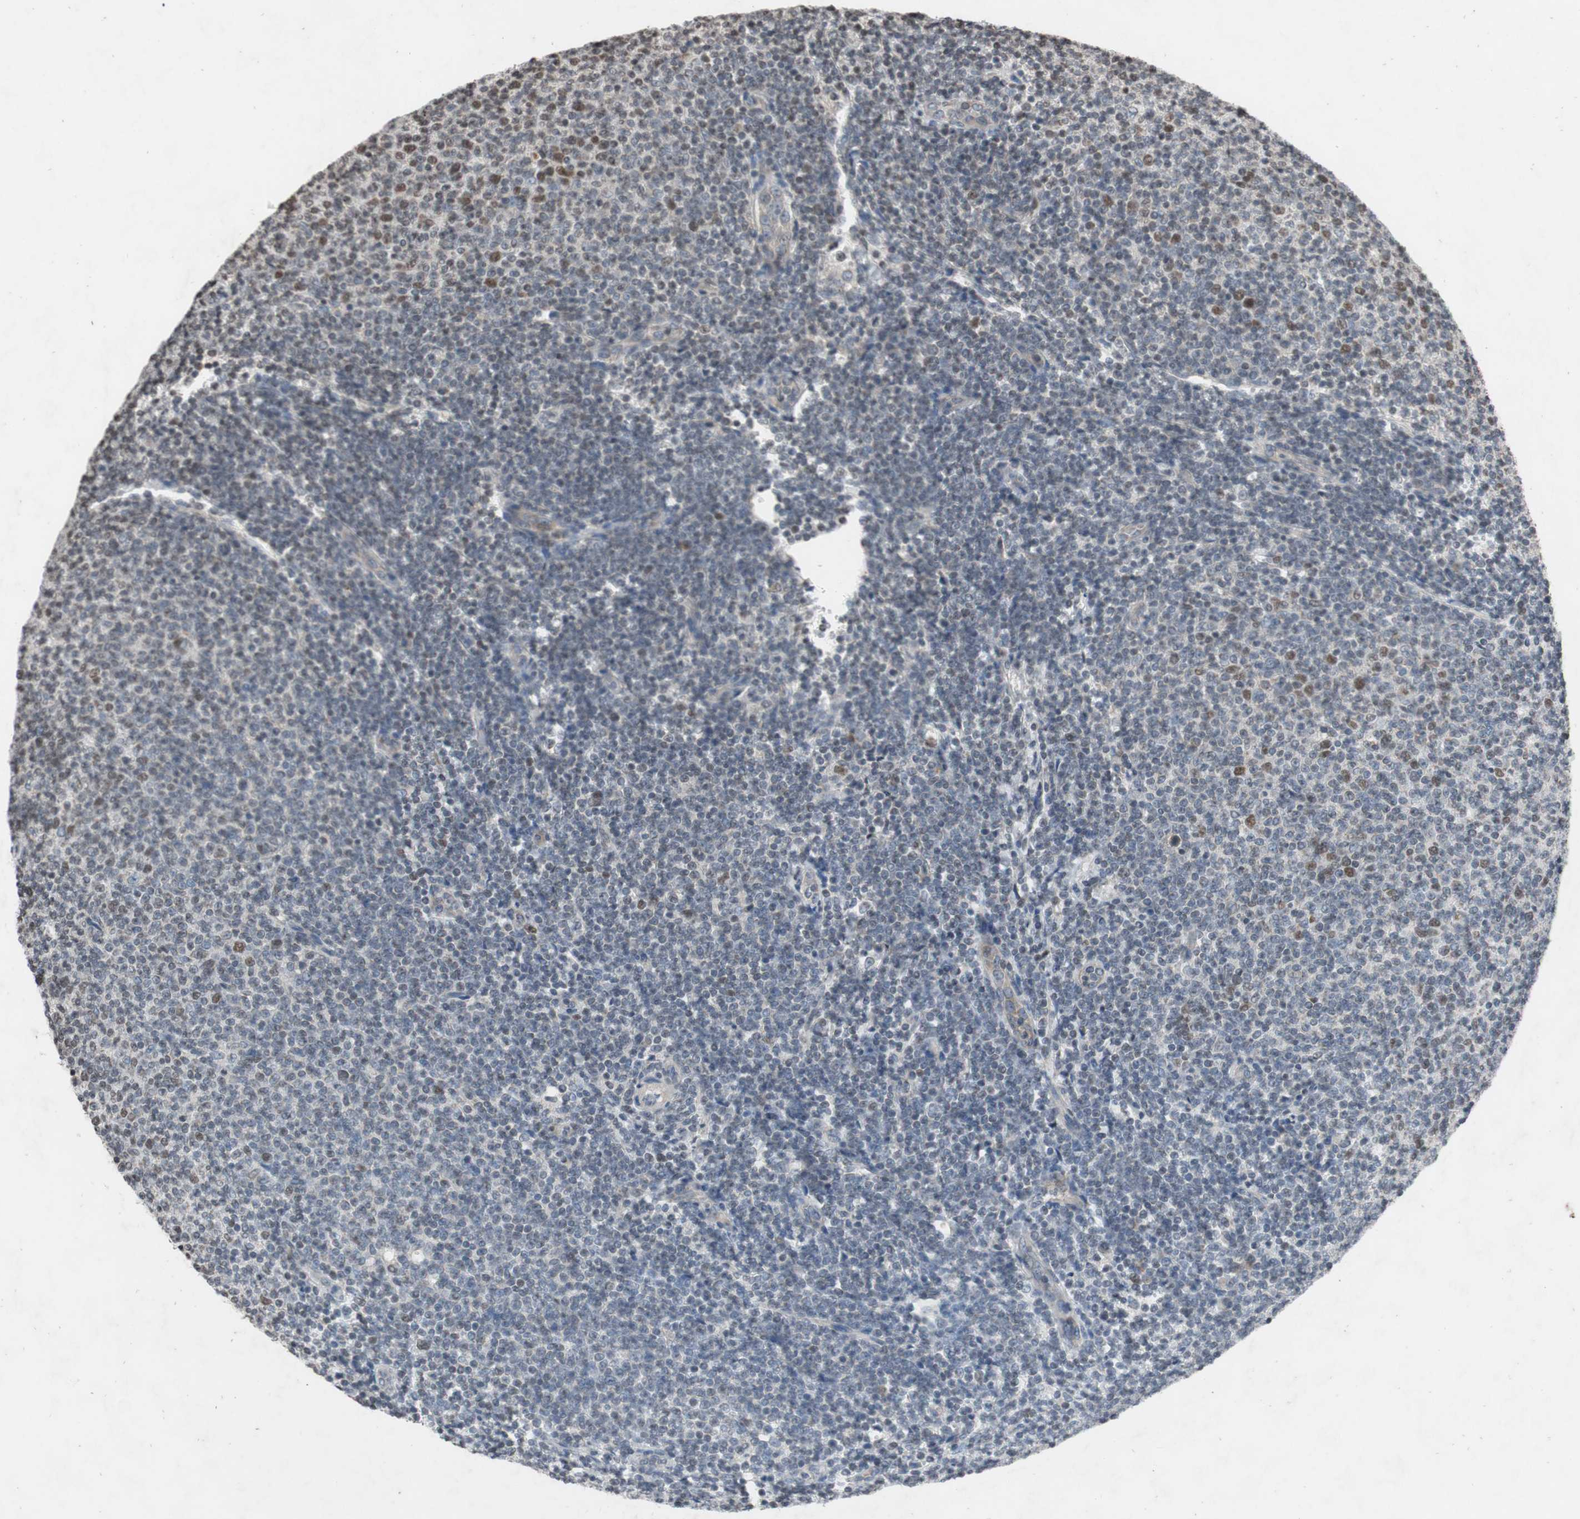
{"staining": {"intensity": "moderate", "quantity": "<25%", "location": "nuclear"}, "tissue": "lymphoma", "cell_type": "Tumor cells", "image_type": "cancer", "snomed": [{"axis": "morphology", "description": "Malignant lymphoma, non-Hodgkin's type, Low grade"}, {"axis": "topography", "description": "Lymph node"}], "caption": "IHC of human lymphoma demonstrates low levels of moderate nuclear staining in approximately <25% of tumor cells.", "gene": "MCM6", "patient": {"sex": "male", "age": 66}}